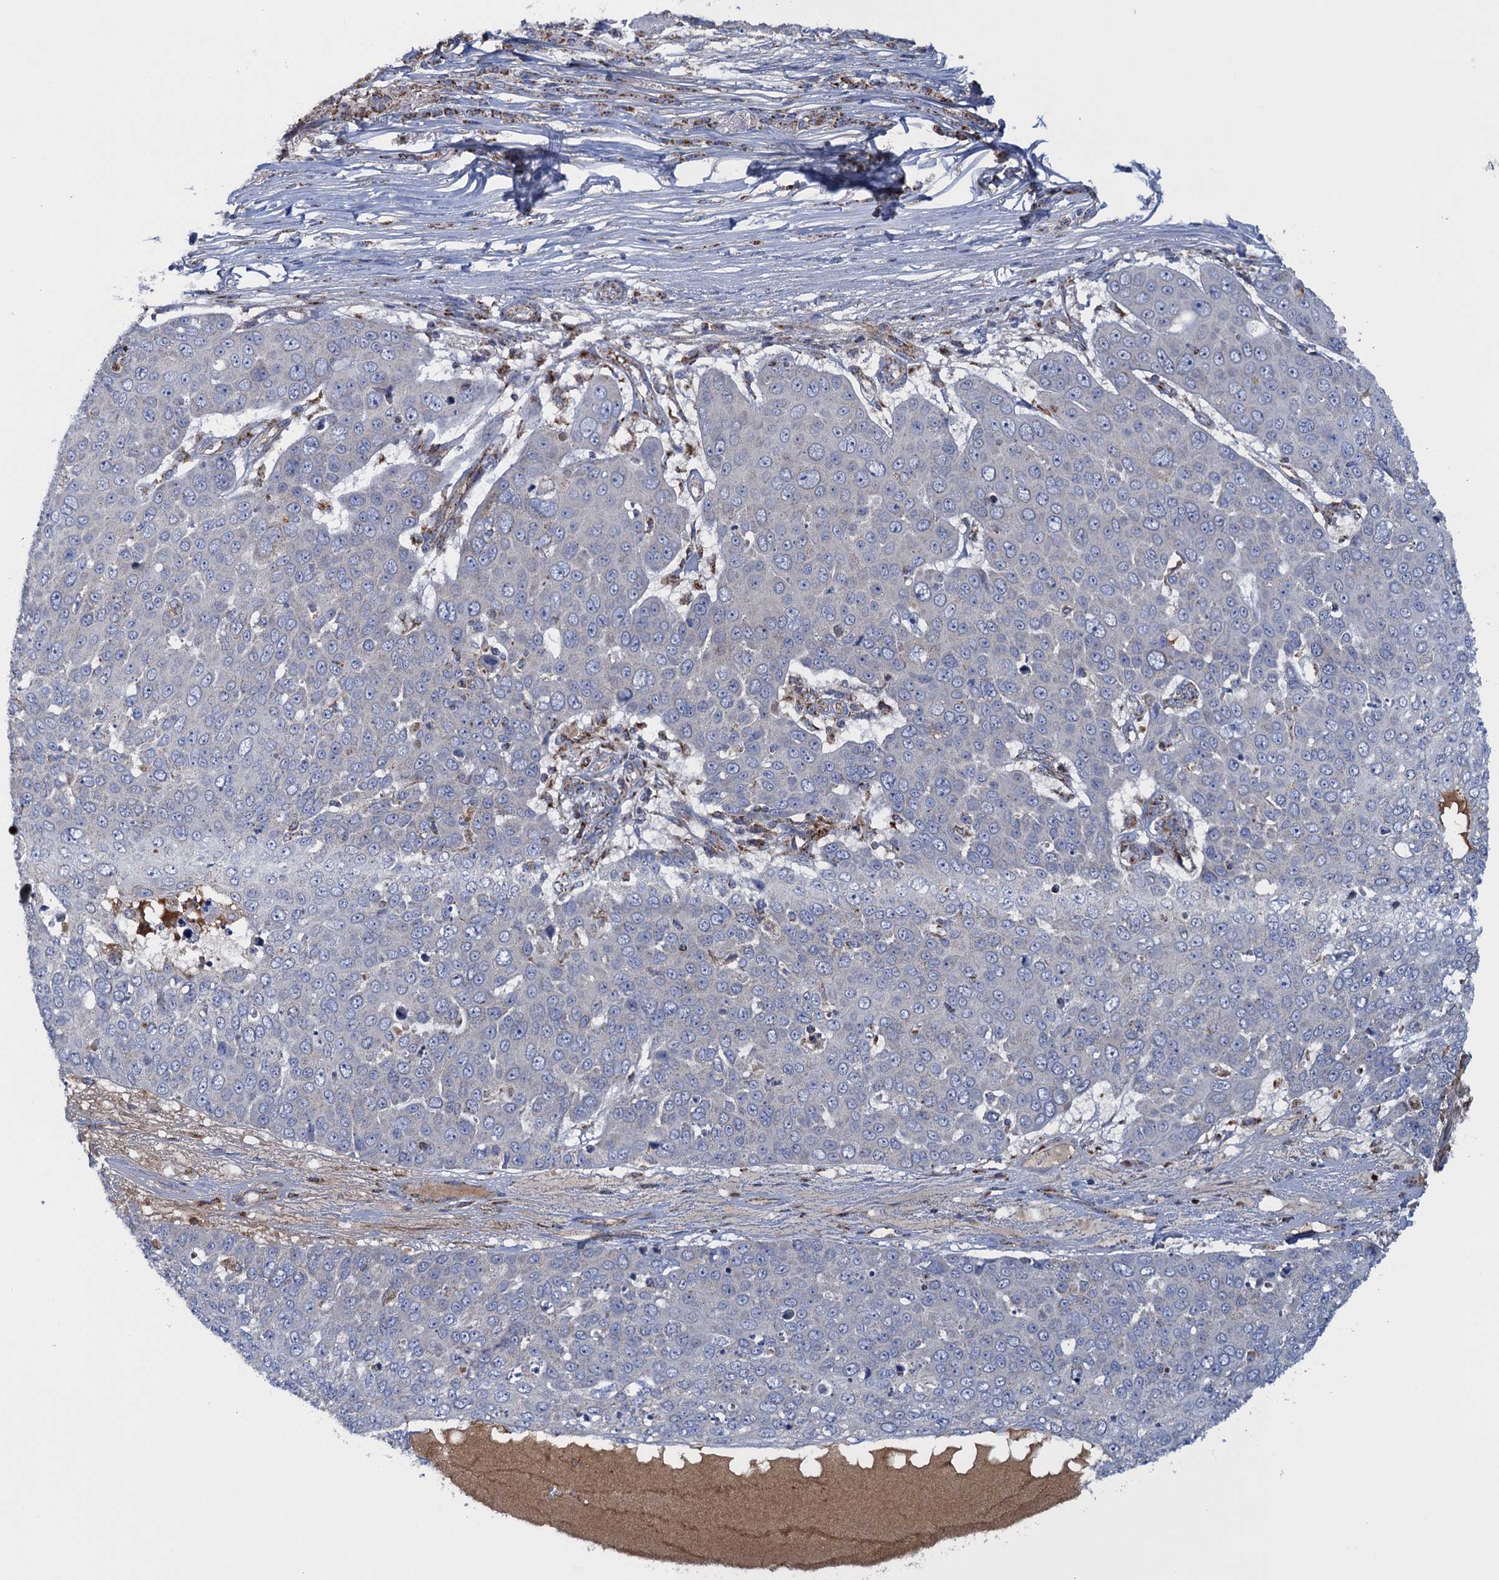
{"staining": {"intensity": "weak", "quantity": "<25%", "location": "cytoplasmic/membranous"}, "tissue": "skin cancer", "cell_type": "Tumor cells", "image_type": "cancer", "snomed": [{"axis": "morphology", "description": "Squamous cell carcinoma, NOS"}, {"axis": "topography", "description": "Skin"}], "caption": "Skin cancer was stained to show a protein in brown. There is no significant positivity in tumor cells.", "gene": "GTPBP3", "patient": {"sex": "male", "age": 71}}